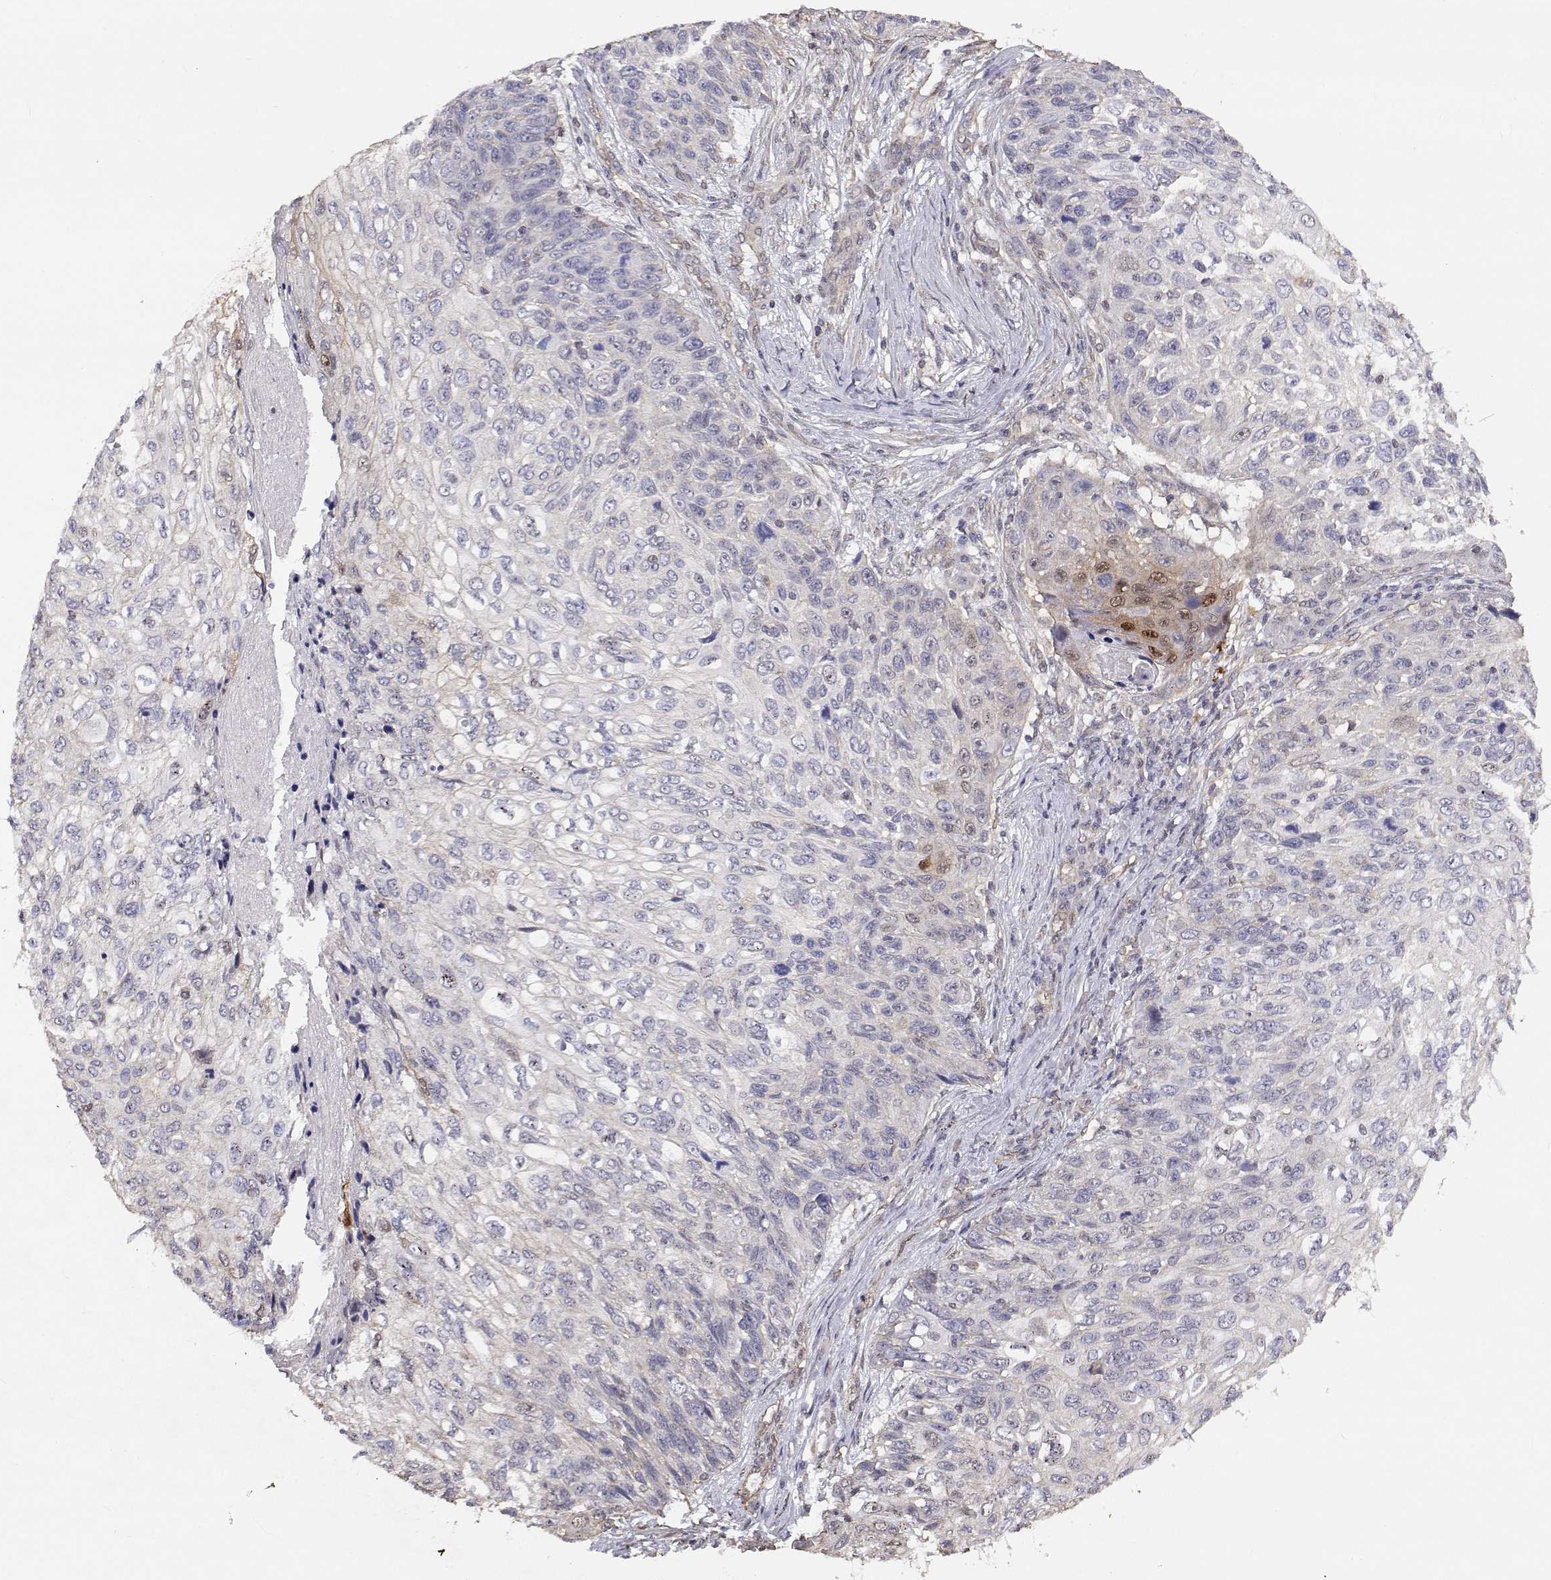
{"staining": {"intensity": "weak", "quantity": "<25%", "location": "cytoplasmic/membranous,nuclear"}, "tissue": "skin cancer", "cell_type": "Tumor cells", "image_type": "cancer", "snomed": [{"axis": "morphology", "description": "Squamous cell carcinoma, NOS"}, {"axis": "topography", "description": "Skin"}], "caption": "Skin cancer (squamous cell carcinoma) was stained to show a protein in brown. There is no significant staining in tumor cells.", "gene": "GSDMA", "patient": {"sex": "male", "age": 92}}